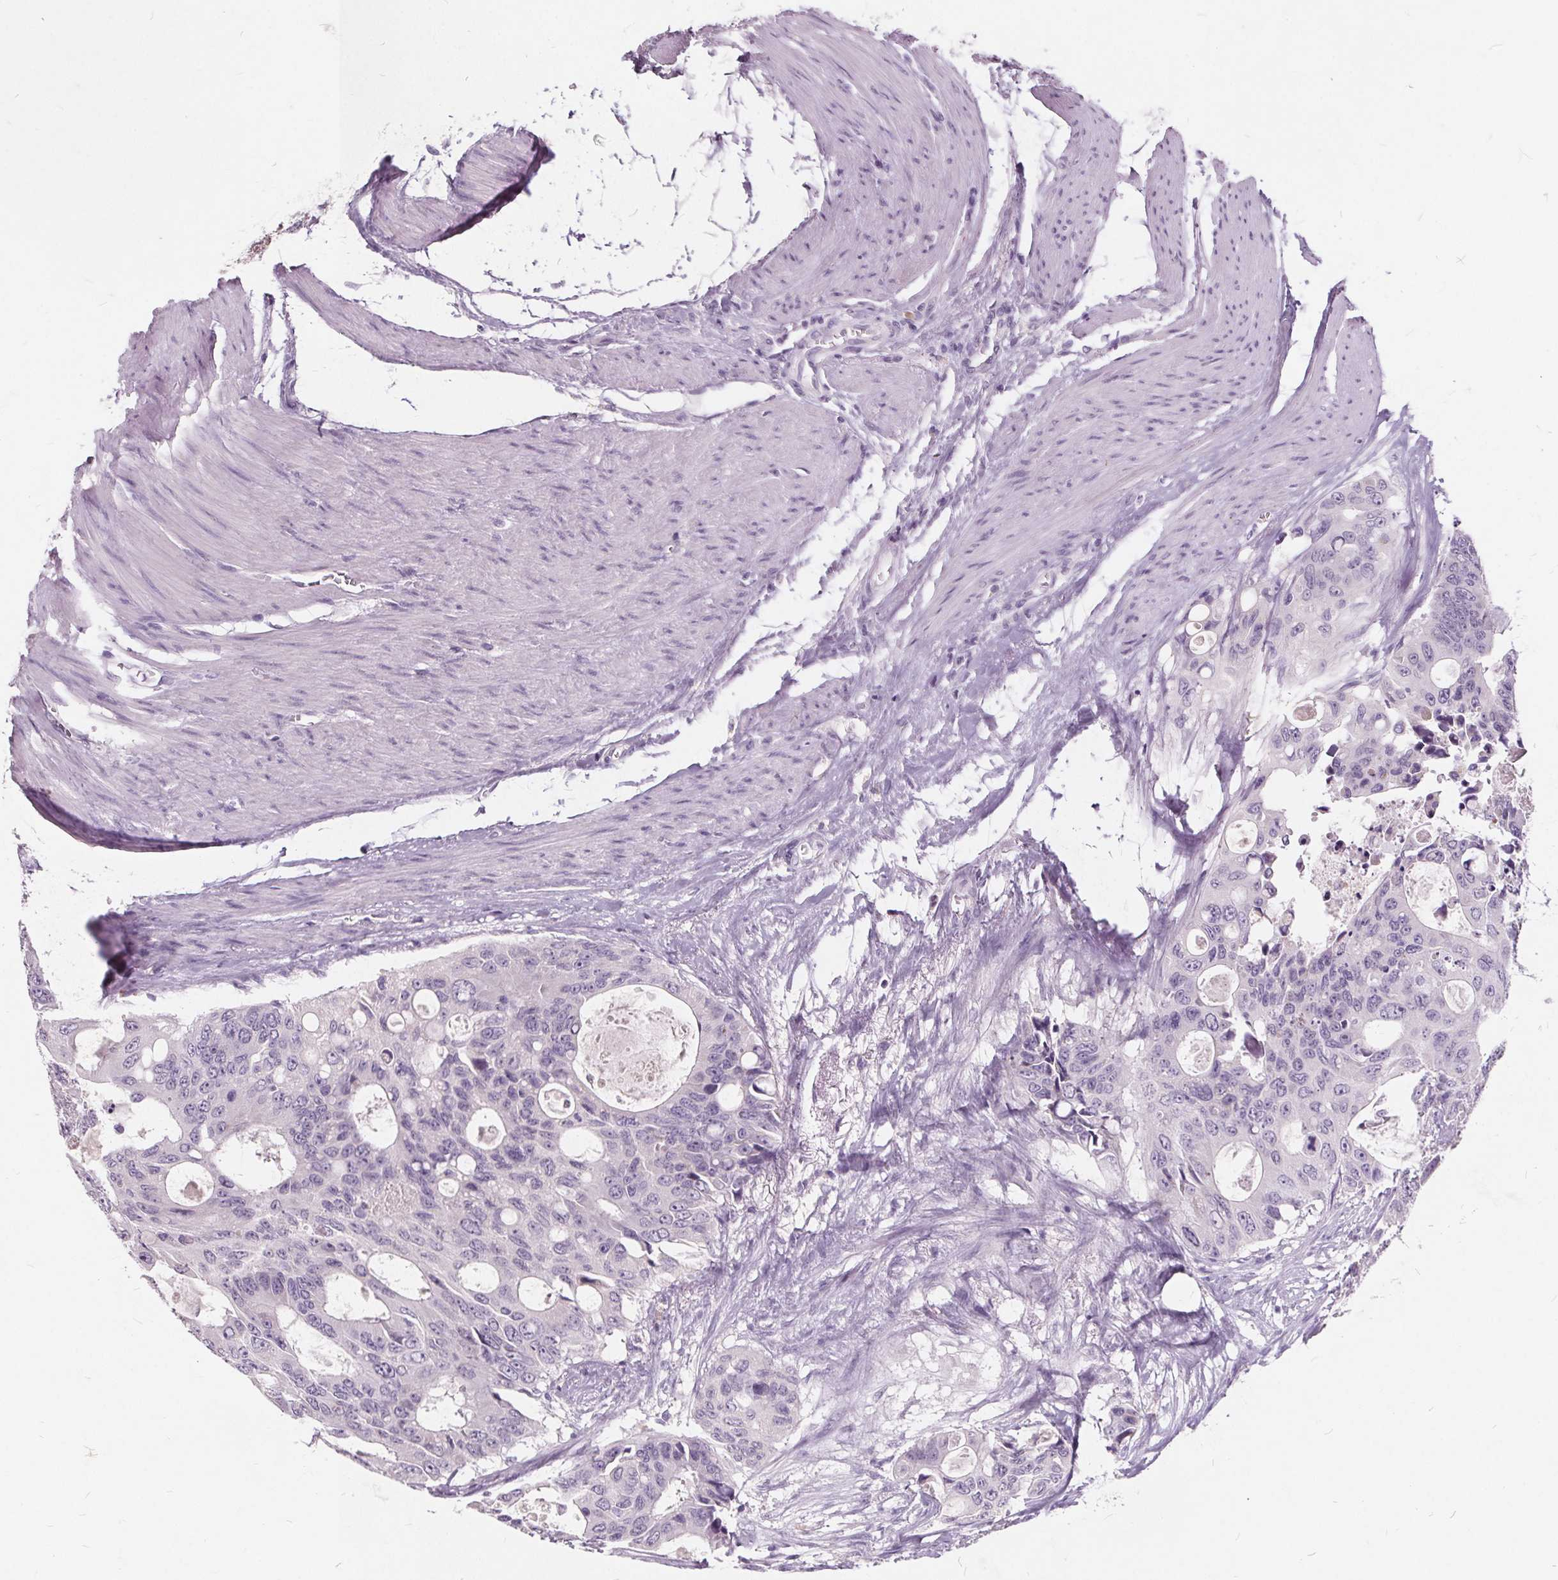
{"staining": {"intensity": "negative", "quantity": "none", "location": "none"}, "tissue": "colorectal cancer", "cell_type": "Tumor cells", "image_type": "cancer", "snomed": [{"axis": "morphology", "description": "Adenocarcinoma, NOS"}, {"axis": "topography", "description": "Rectum"}], "caption": "Protein analysis of colorectal cancer (adenocarcinoma) reveals no significant expression in tumor cells.", "gene": "PLA2G2E", "patient": {"sex": "male", "age": 76}}